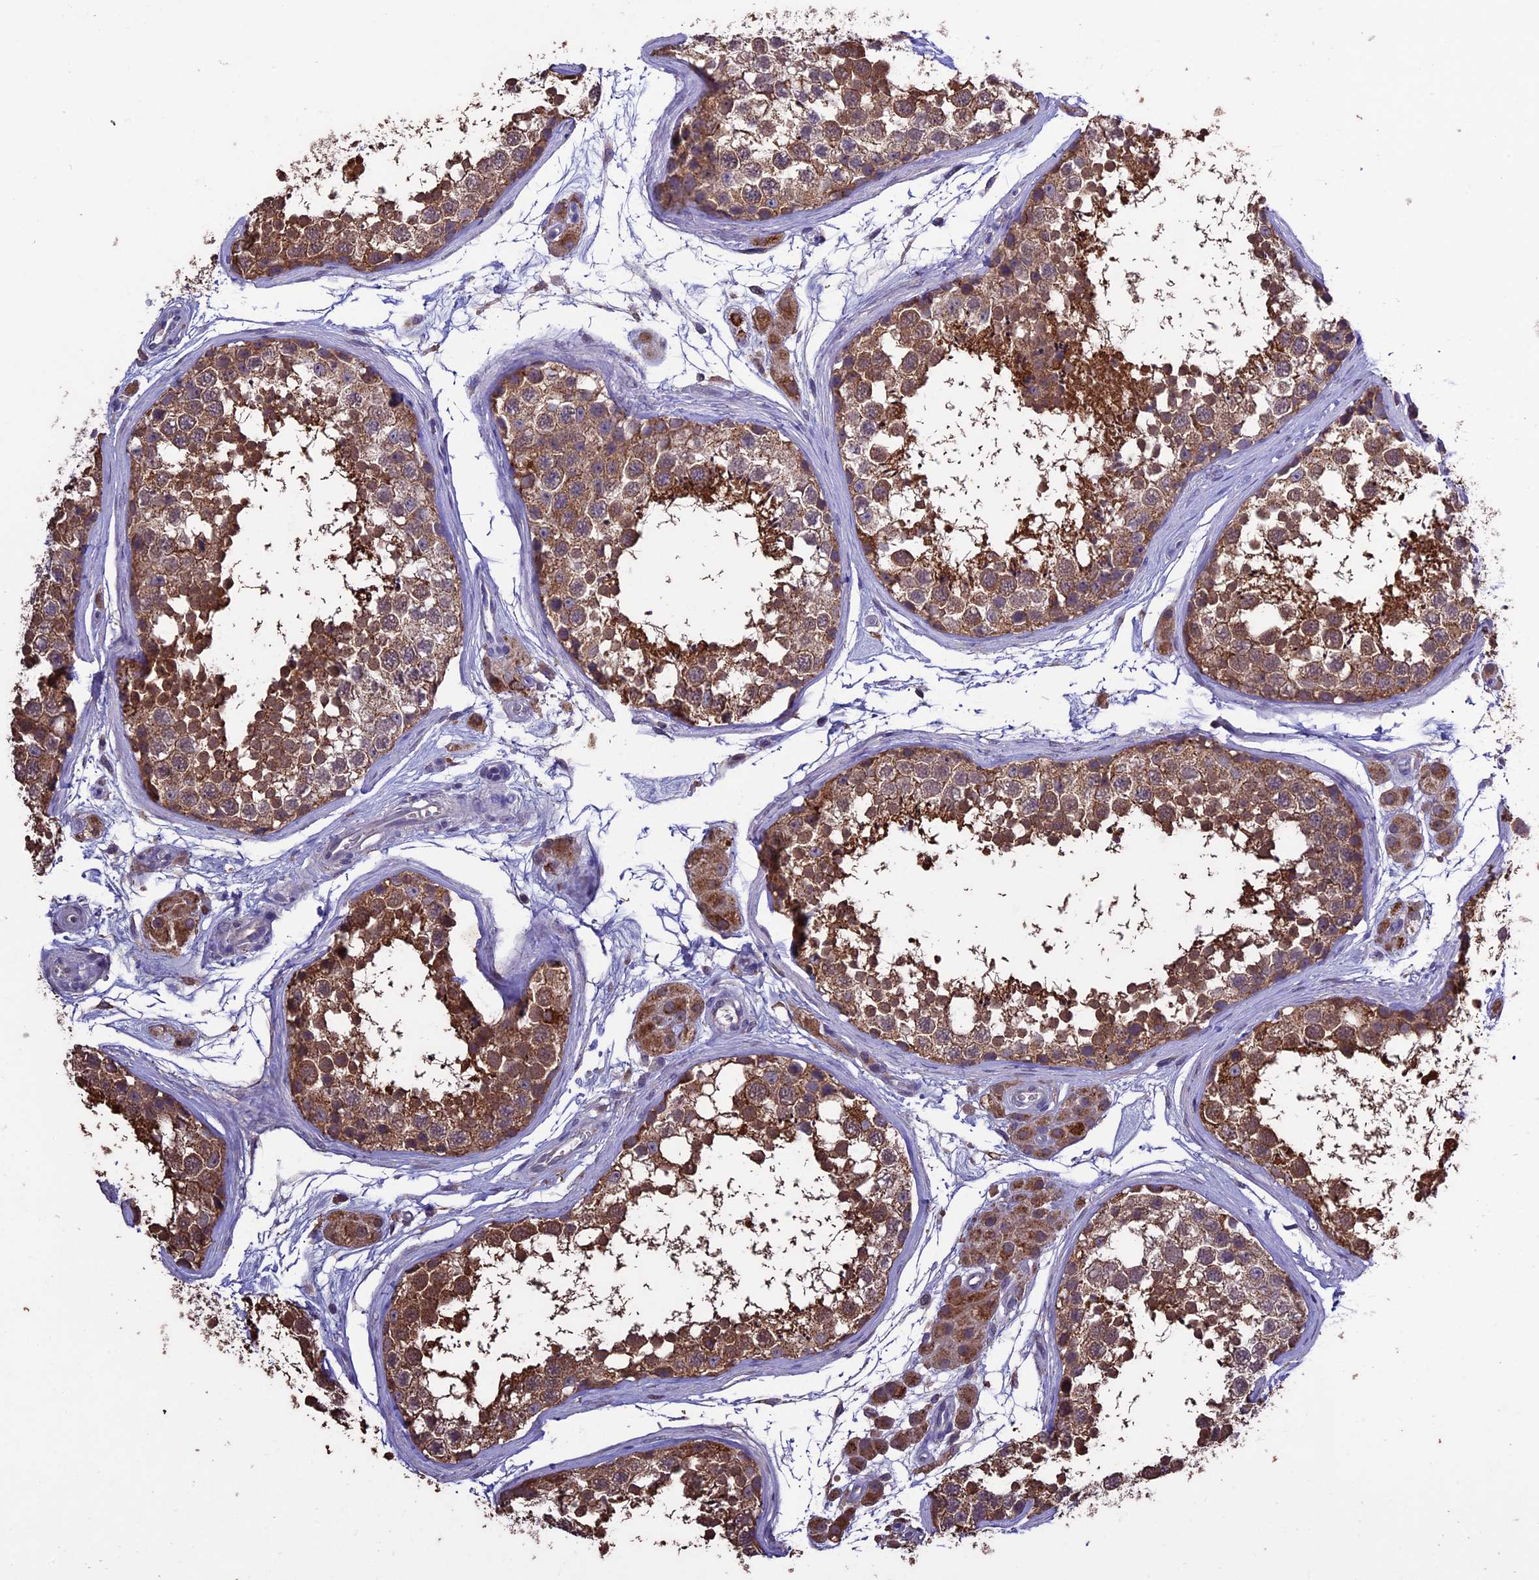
{"staining": {"intensity": "moderate", "quantity": ">75%", "location": "cytoplasmic/membranous"}, "tissue": "testis", "cell_type": "Cells in seminiferous ducts", "image_type": "normal", "snomed": [{"axis": "morphology", "description": "Normal tissue, NOS"}, {"axis": "topography", "description": "Testis"}], "caption": "The micrograph shows immunohistochemical staining of unremarkable testis. There is moderate cytoplasmic/membranous positivity is appreciated in approximately >75% of cells in seminiferous ducts.", "gene": "DIS3L", "patient": {"sex": "male", "age": 56}}